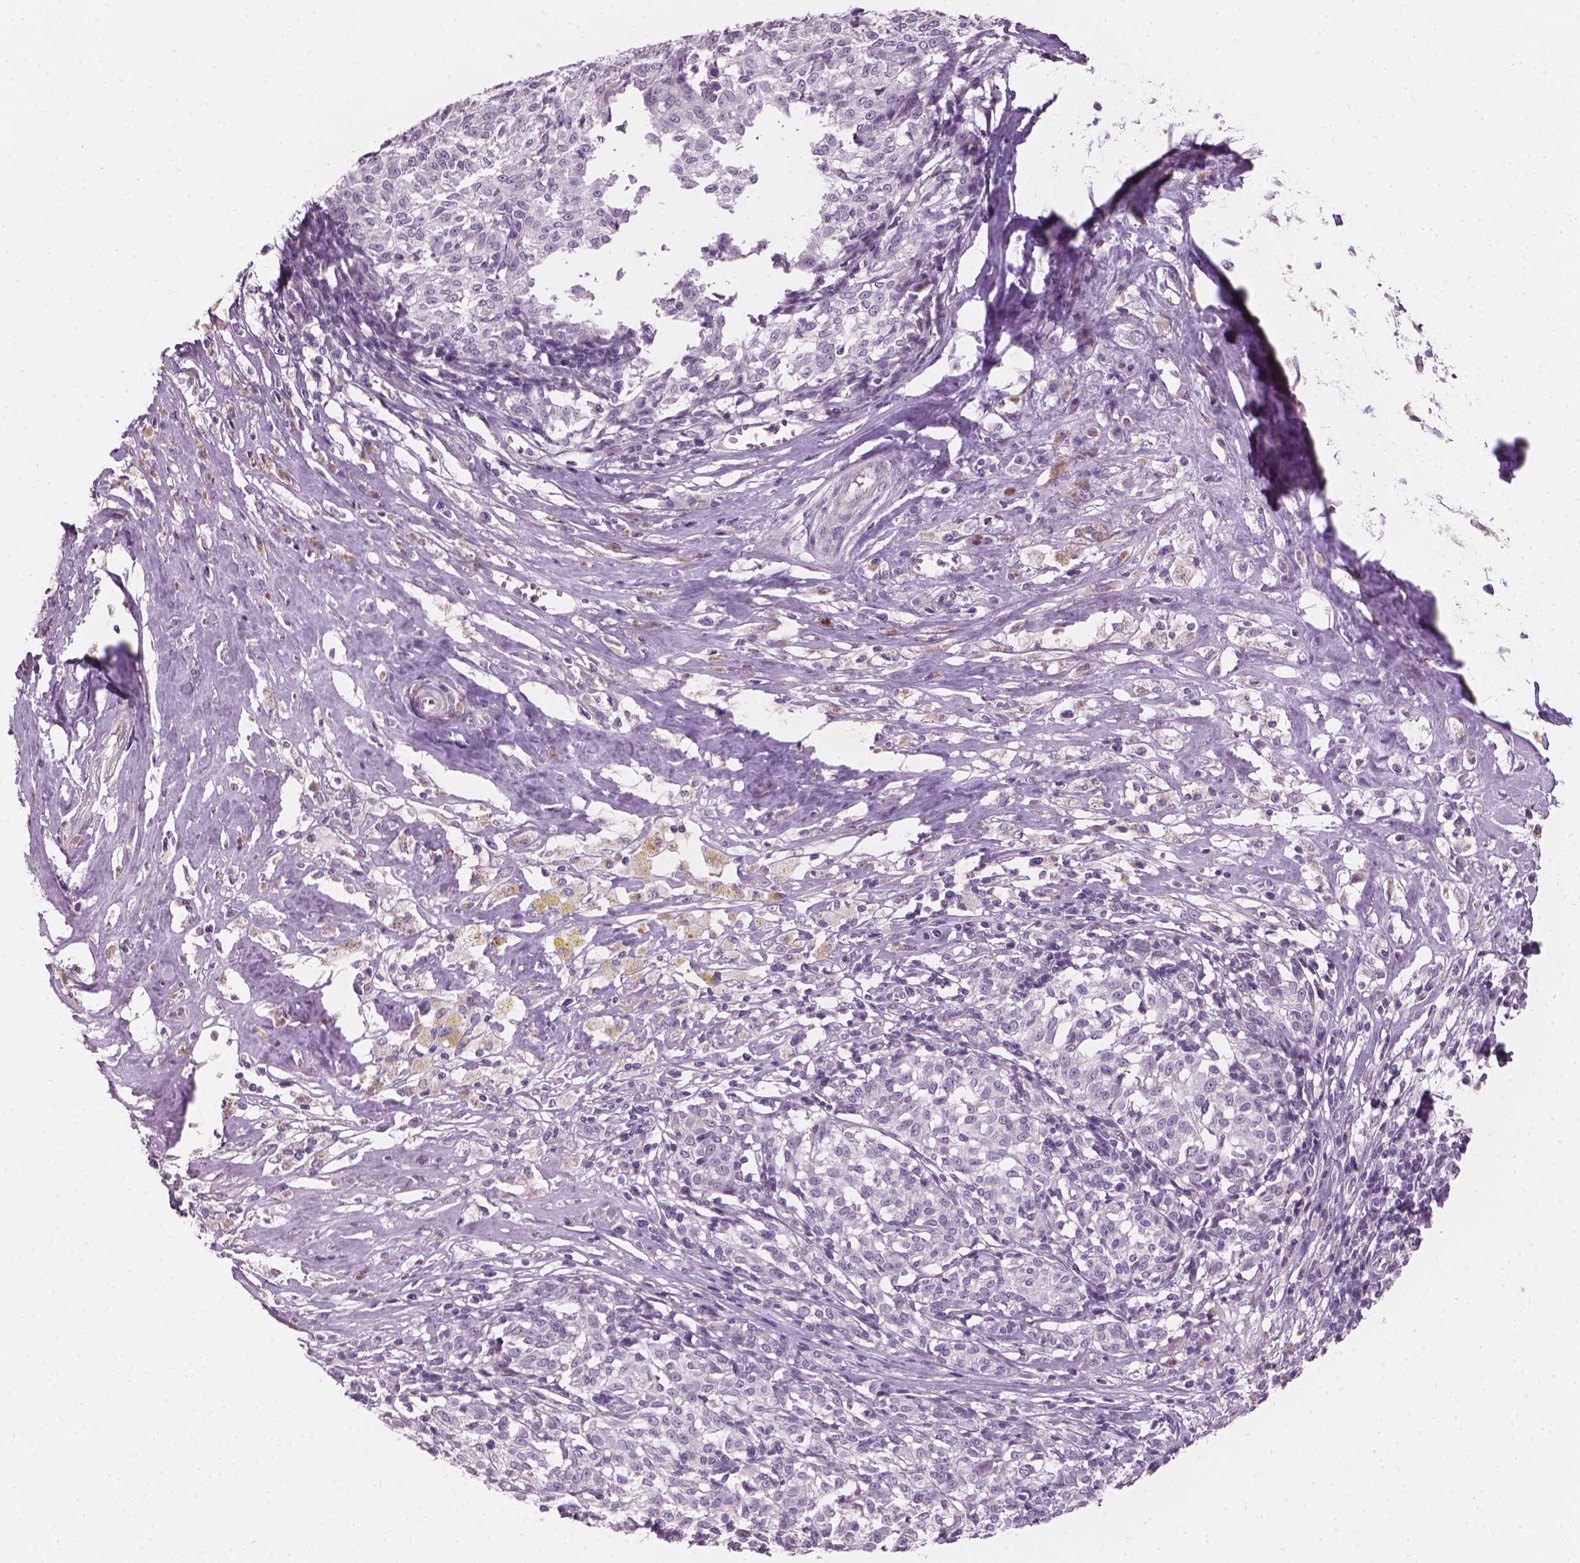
{"staining": {"intensity": "negative", "quantity": "none", "location": "none"}, "tissue": "melanoma", "cell_type": "Tumor cells", "image_type": "cancer", "snomed": [{"axis": "morphology", "description": "Malignant melanoma, NOS"}, {"axis": "topography", "description": "Skin"}], "caption": "Immunohistochemical staining of melanoma reveals no significant staining in tumor cells.", "gene": "SAXO2", "patient": {"sex": "female", "age": 72}}